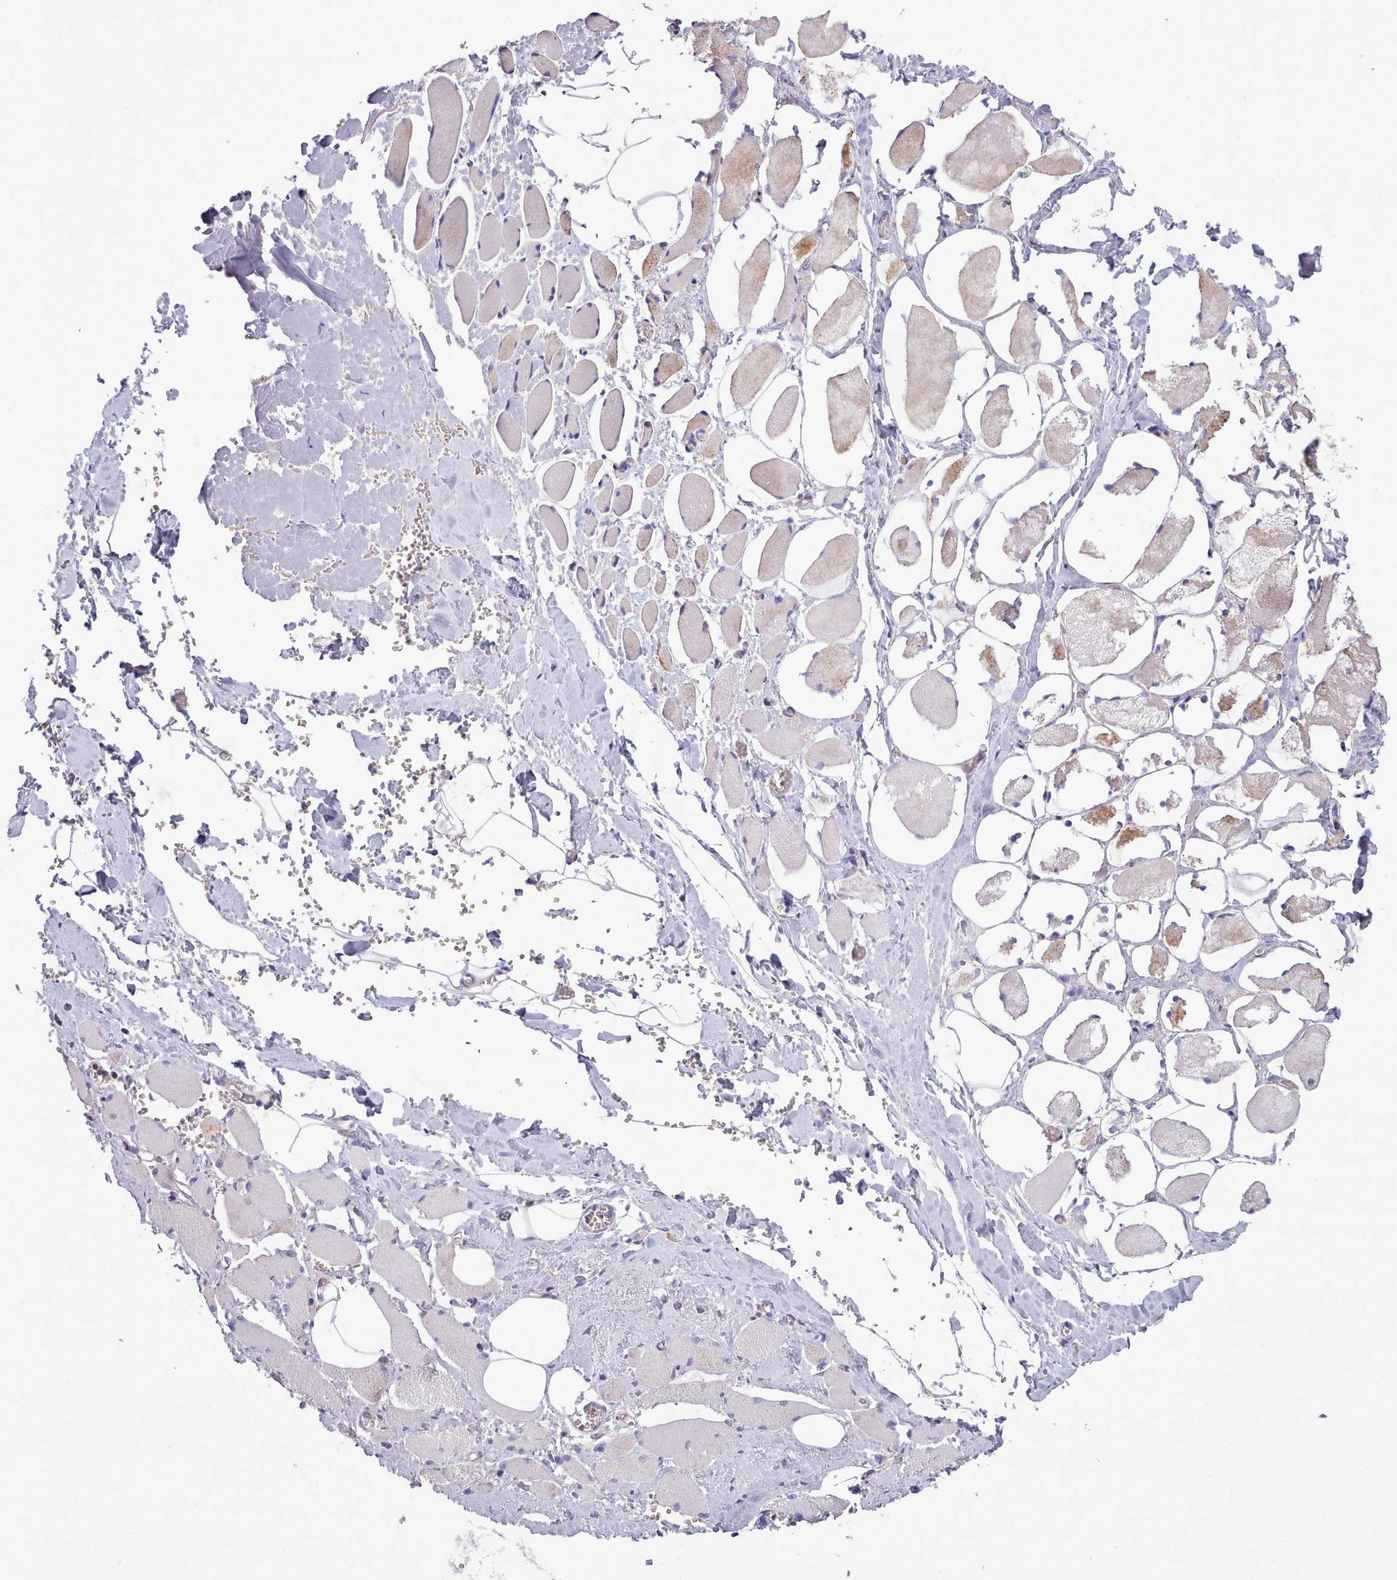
{"staining": {"intensity": "weak", "quantity": "<25%", "location": "cytoplasmic/membranous"}, "tissue": "skeletal muscle", "cell_type": "Myocytes", "image_type": "normal", "snomed": [{"axis": "morphology", "description": "Normal tissue, NOS"}, {"axis": "morphology", "description": "Basal cell carcinoma"}, {"axis": "topography", "description": "Skeletal muscle"}], "caption": "Image shows no protein expression in myocytes of benign skeletal muscle. Brightfield microscopy of immunohistochemistry stained with DAB (3,3'-diaminobenzidine) (brown) and hematoxylin (blue), captured at high magnification.", "gene": "SRP54", "patient": {"sex": "female", "age": 64}}